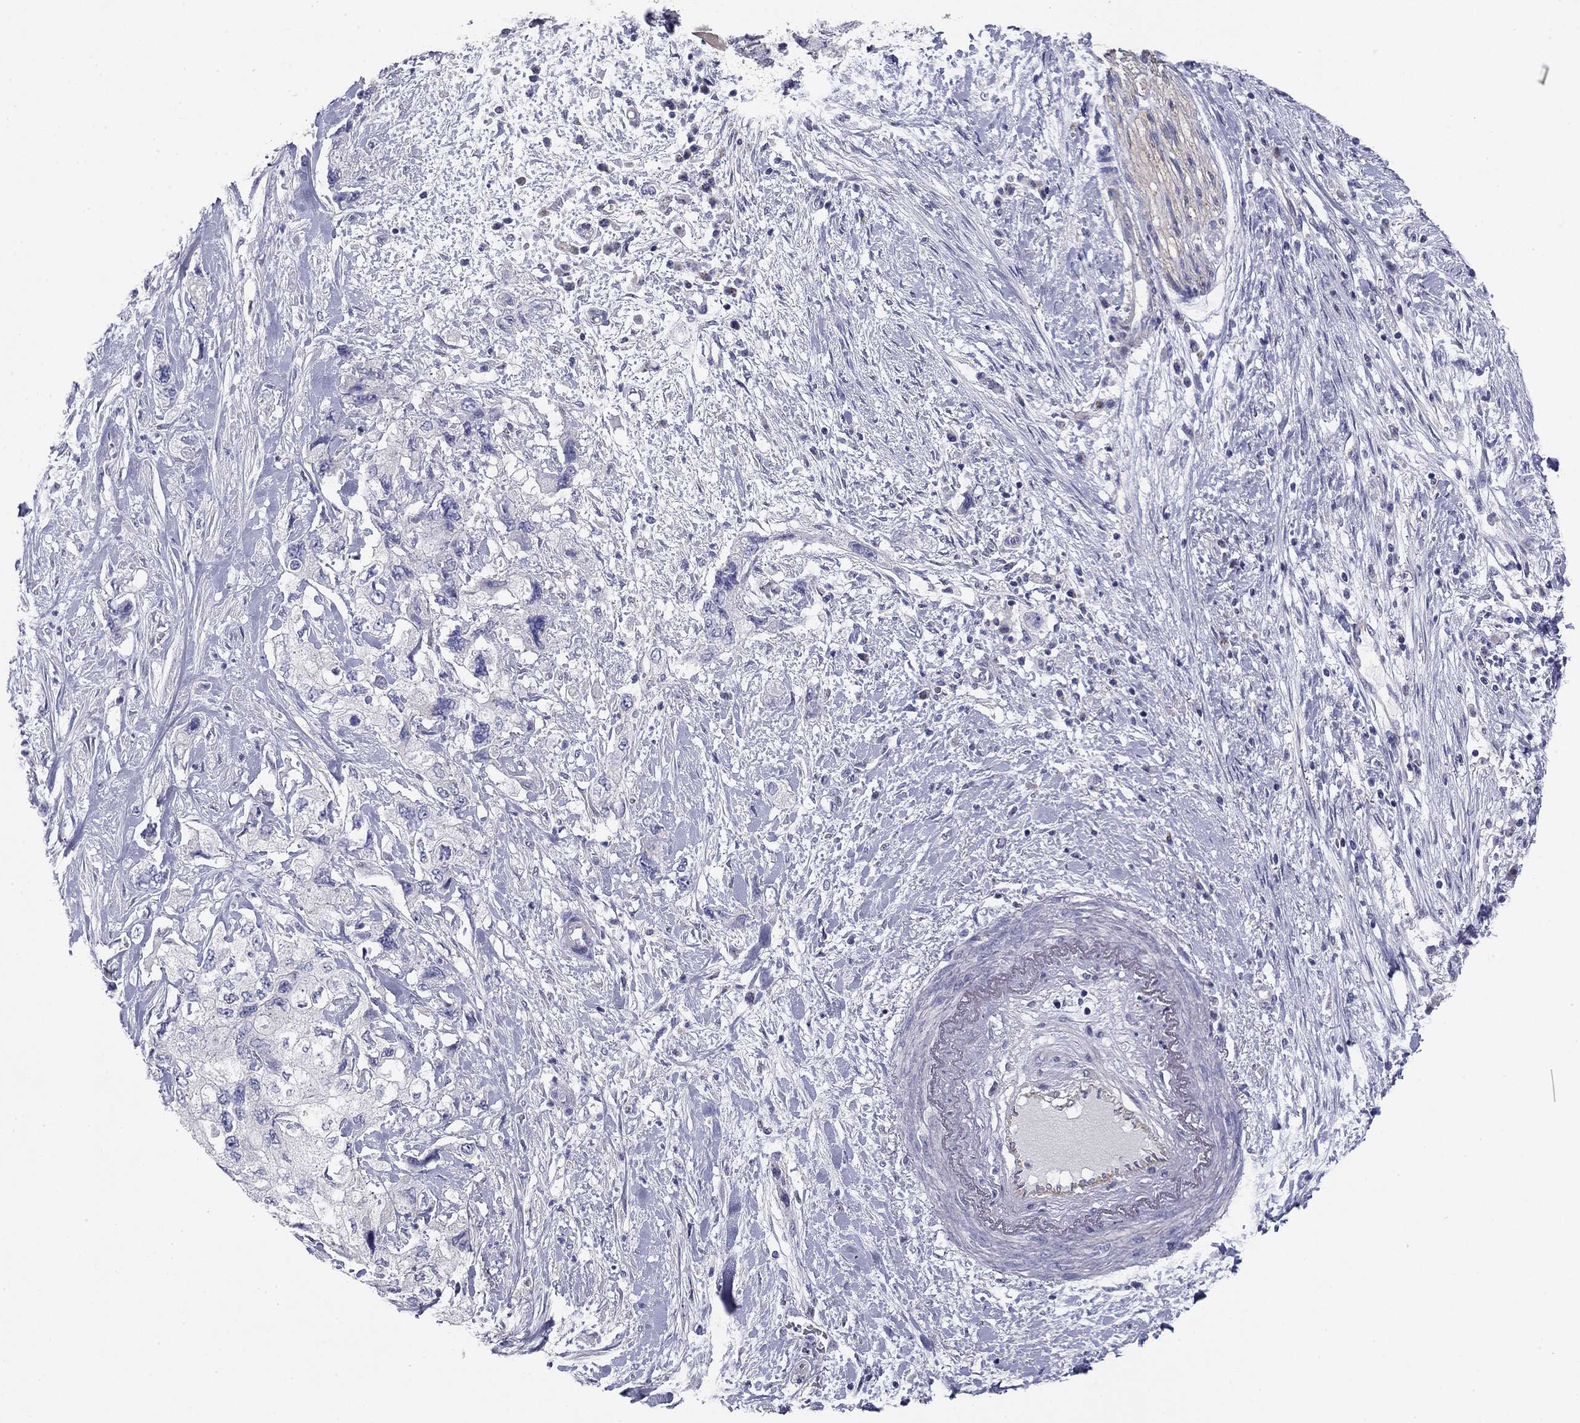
{"staining": {"intensity": "negative", "quantity": "none", "location": "none"}, "tissue": "pancreatic cancer", "cell_type": "Tumor cells", "image_type": "cancer", "snomed": [{"axis": "morphology", "description": "Adenocarcinoma, NOS"}, {"axis": "topography", "description": "Pancreas"}], "caption": "The photomicrograph displays no staining of tumor cells in pancreatic cancer.", "gene": "SEPTIN3", "patient": {"sex": "female", "age": 73}}